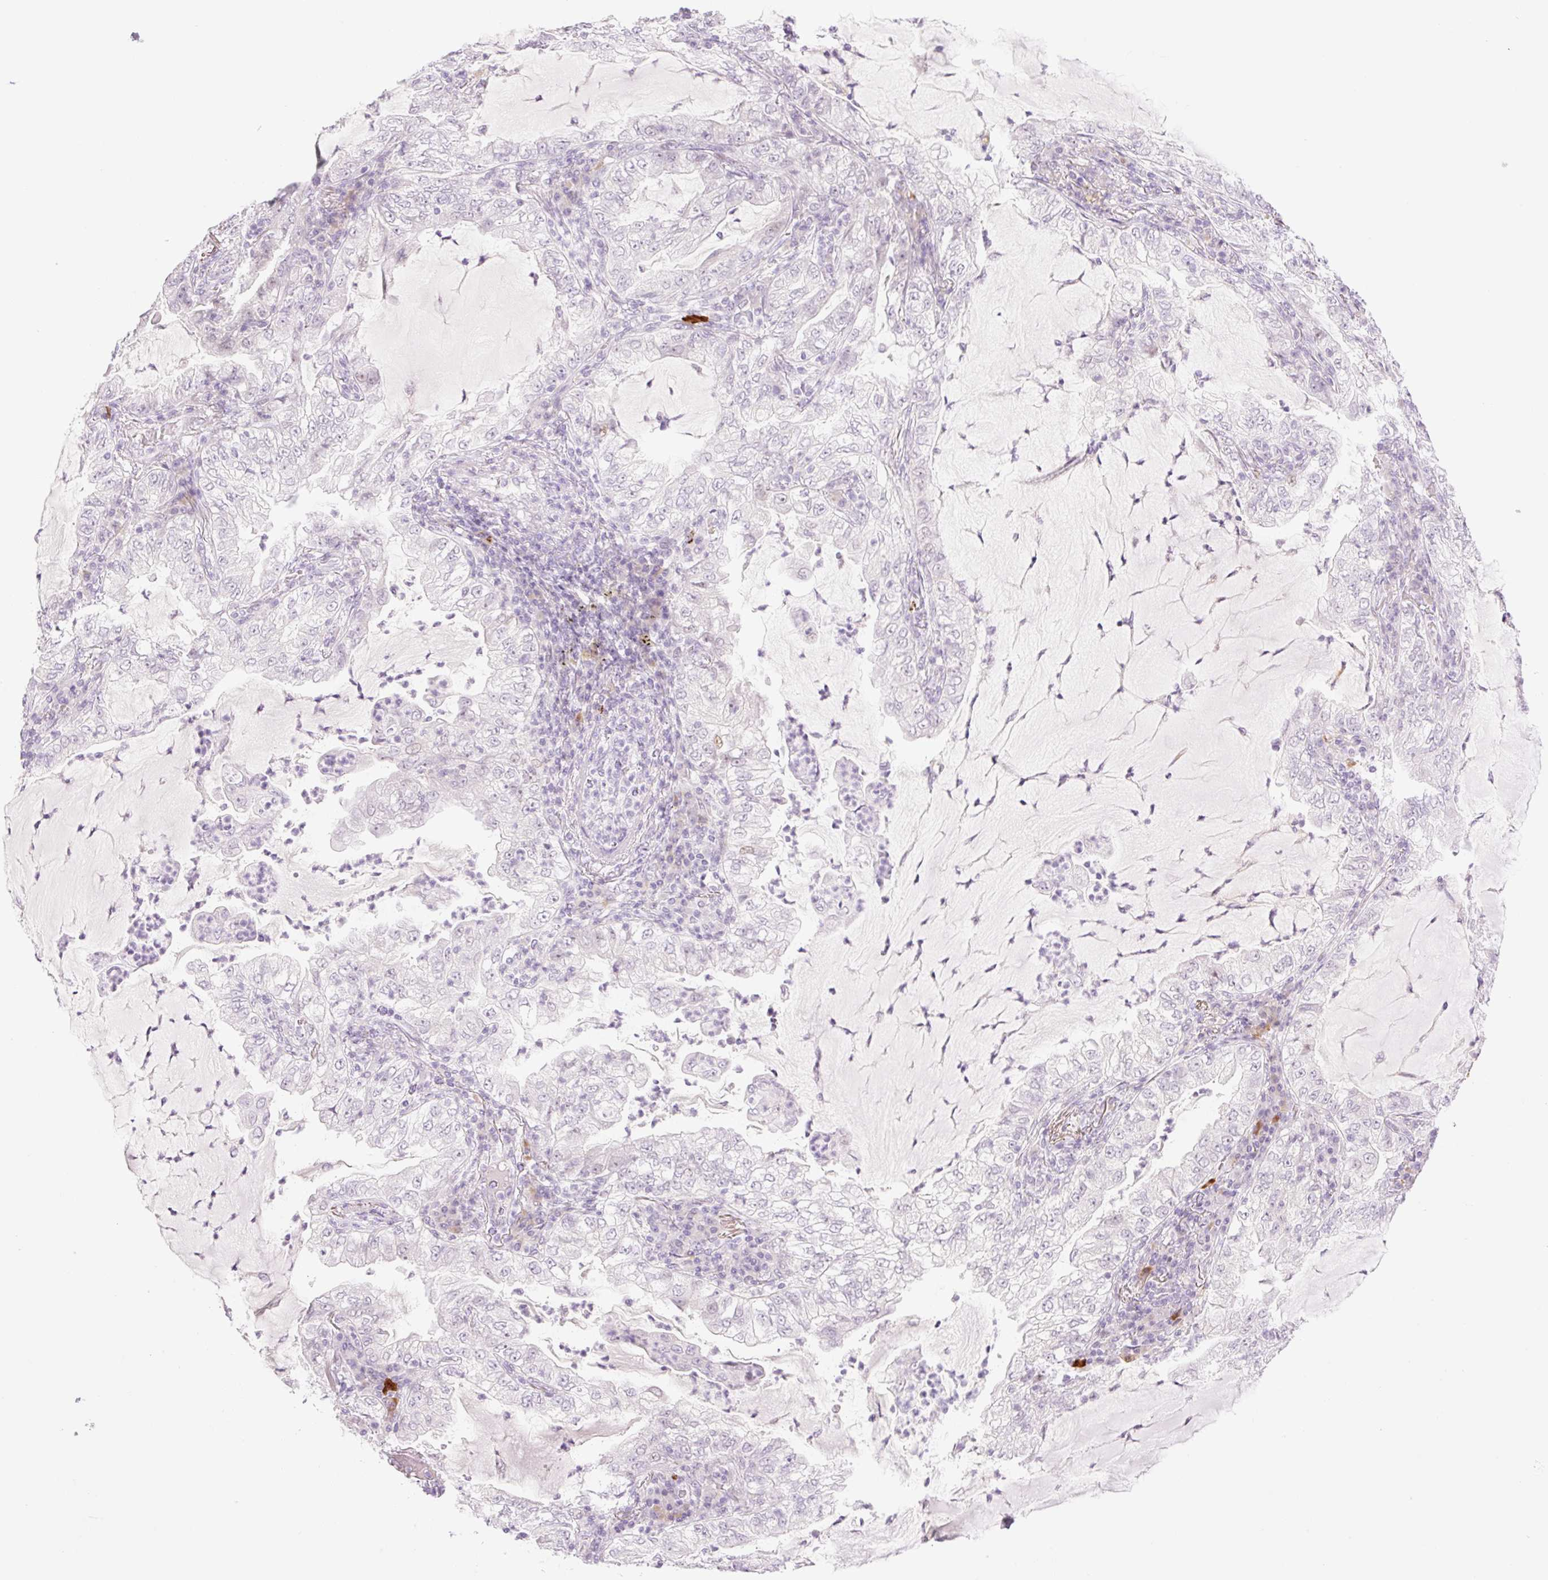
{"staining": {"intensity": "negative", "quantity": "none", "location": "none"}, "tissue": "lung cancer", "cell_type": "Tumor cells", "image_type": "cancer", "snomed": [{"axis": "morphology", "description": "Adenocarcinoma, NOS"}, {"axis": "topography", "description": "Lung"}], "caption": "Micrograph shows no protein staining in tumor cells of lung cancer (adenocarcinoma) tissue.", "gene": "SPRYD4", "patient": {"sex": "female", "age": 73}}